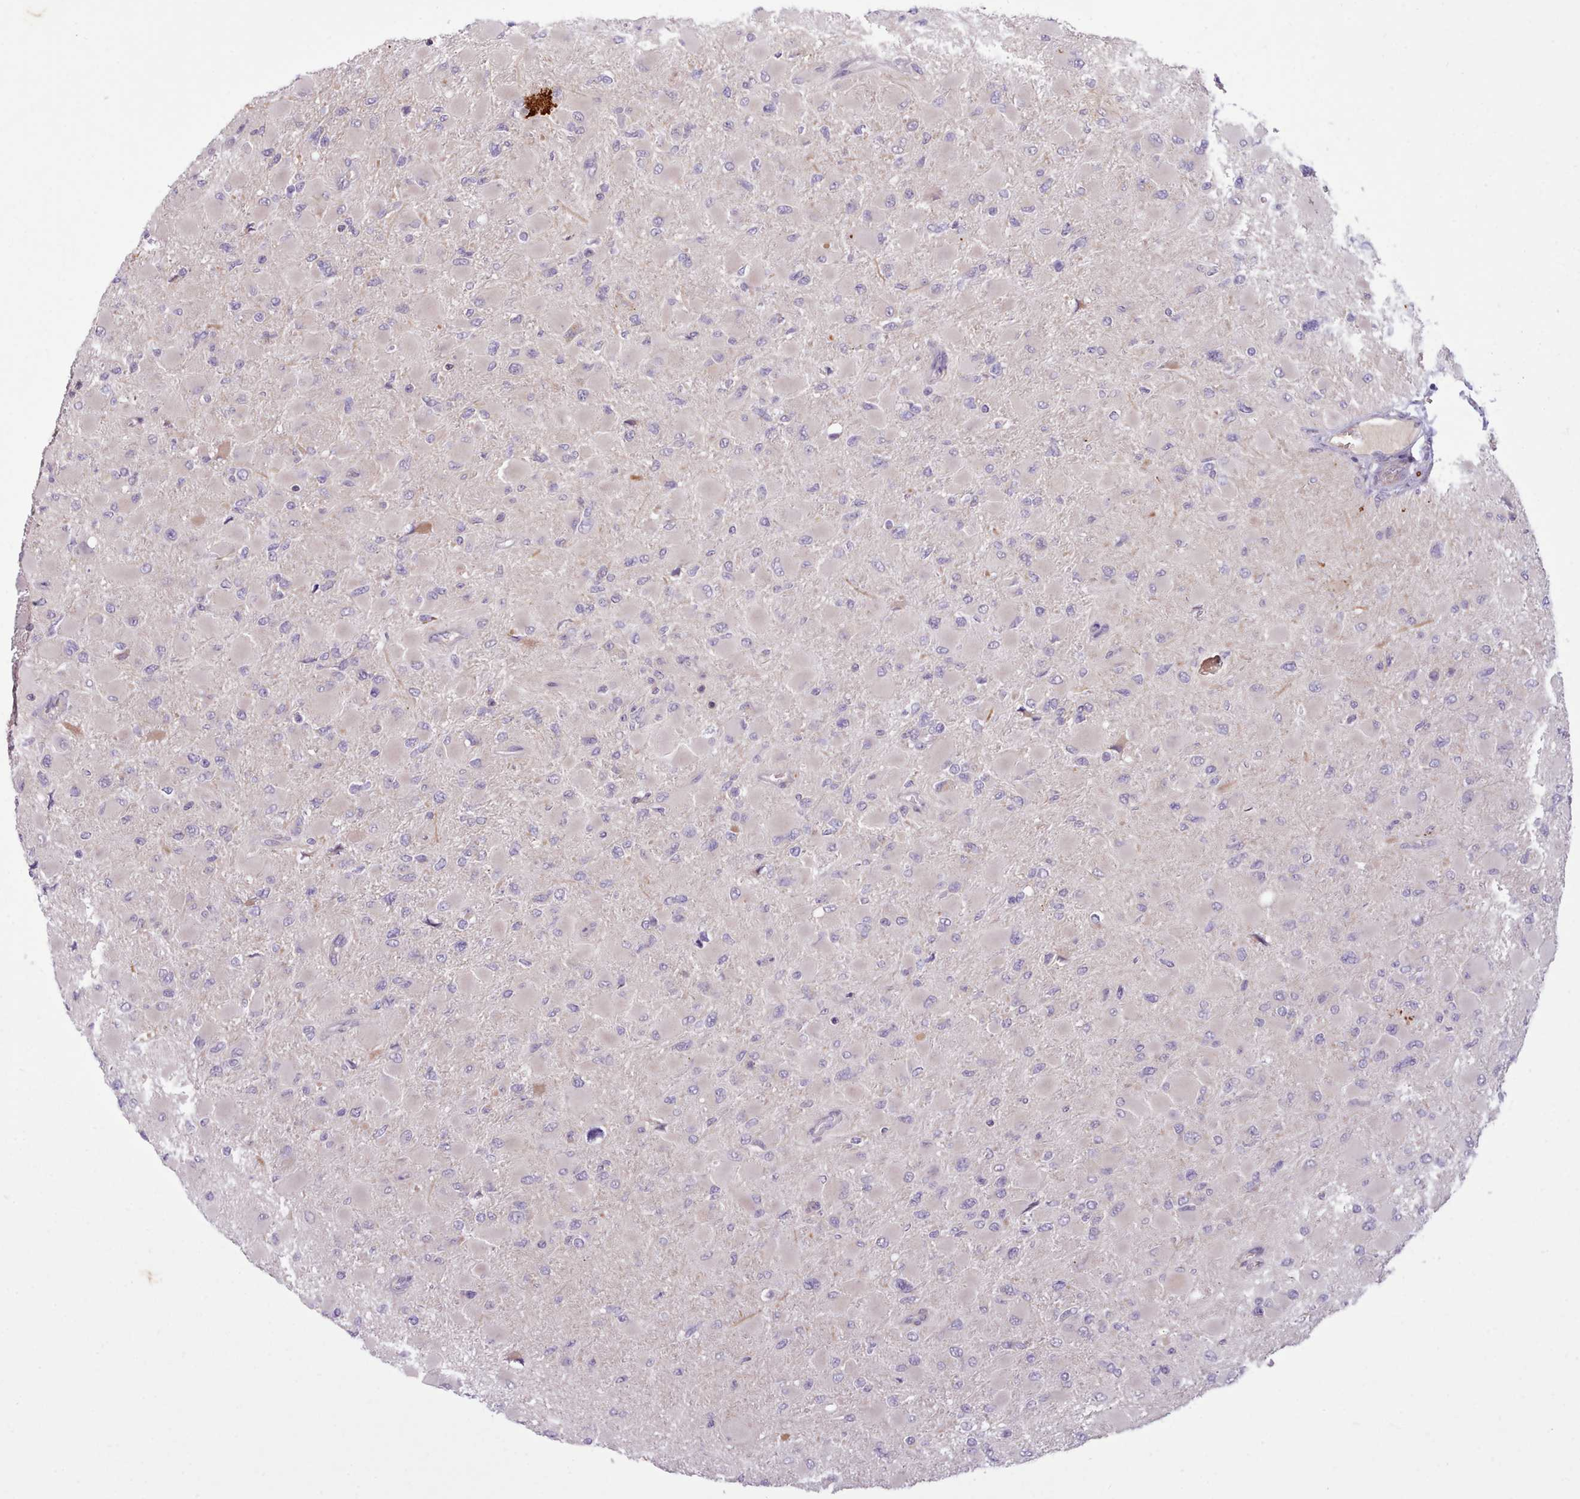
{"staining": {"intensity": "negative", "quantity": "none", "location": "none"}, "tissue": "glioma", "cell_type": "Tumor cells", "image_type": "cancer", "snomed": [{"axis": "morphology", "description": "Glioma, malignant, High grade"}, {"axis": "topography", "description": "Cerebral cortex"}], "caption": "This image is of malignant high-grade glioma stained with IHC to label a protein in brown with the nuclei are counter-stained blue. There is no expression in tumor cells.", "gene": "NMRK1", "patient": {"sex": "female", "age": 36}}